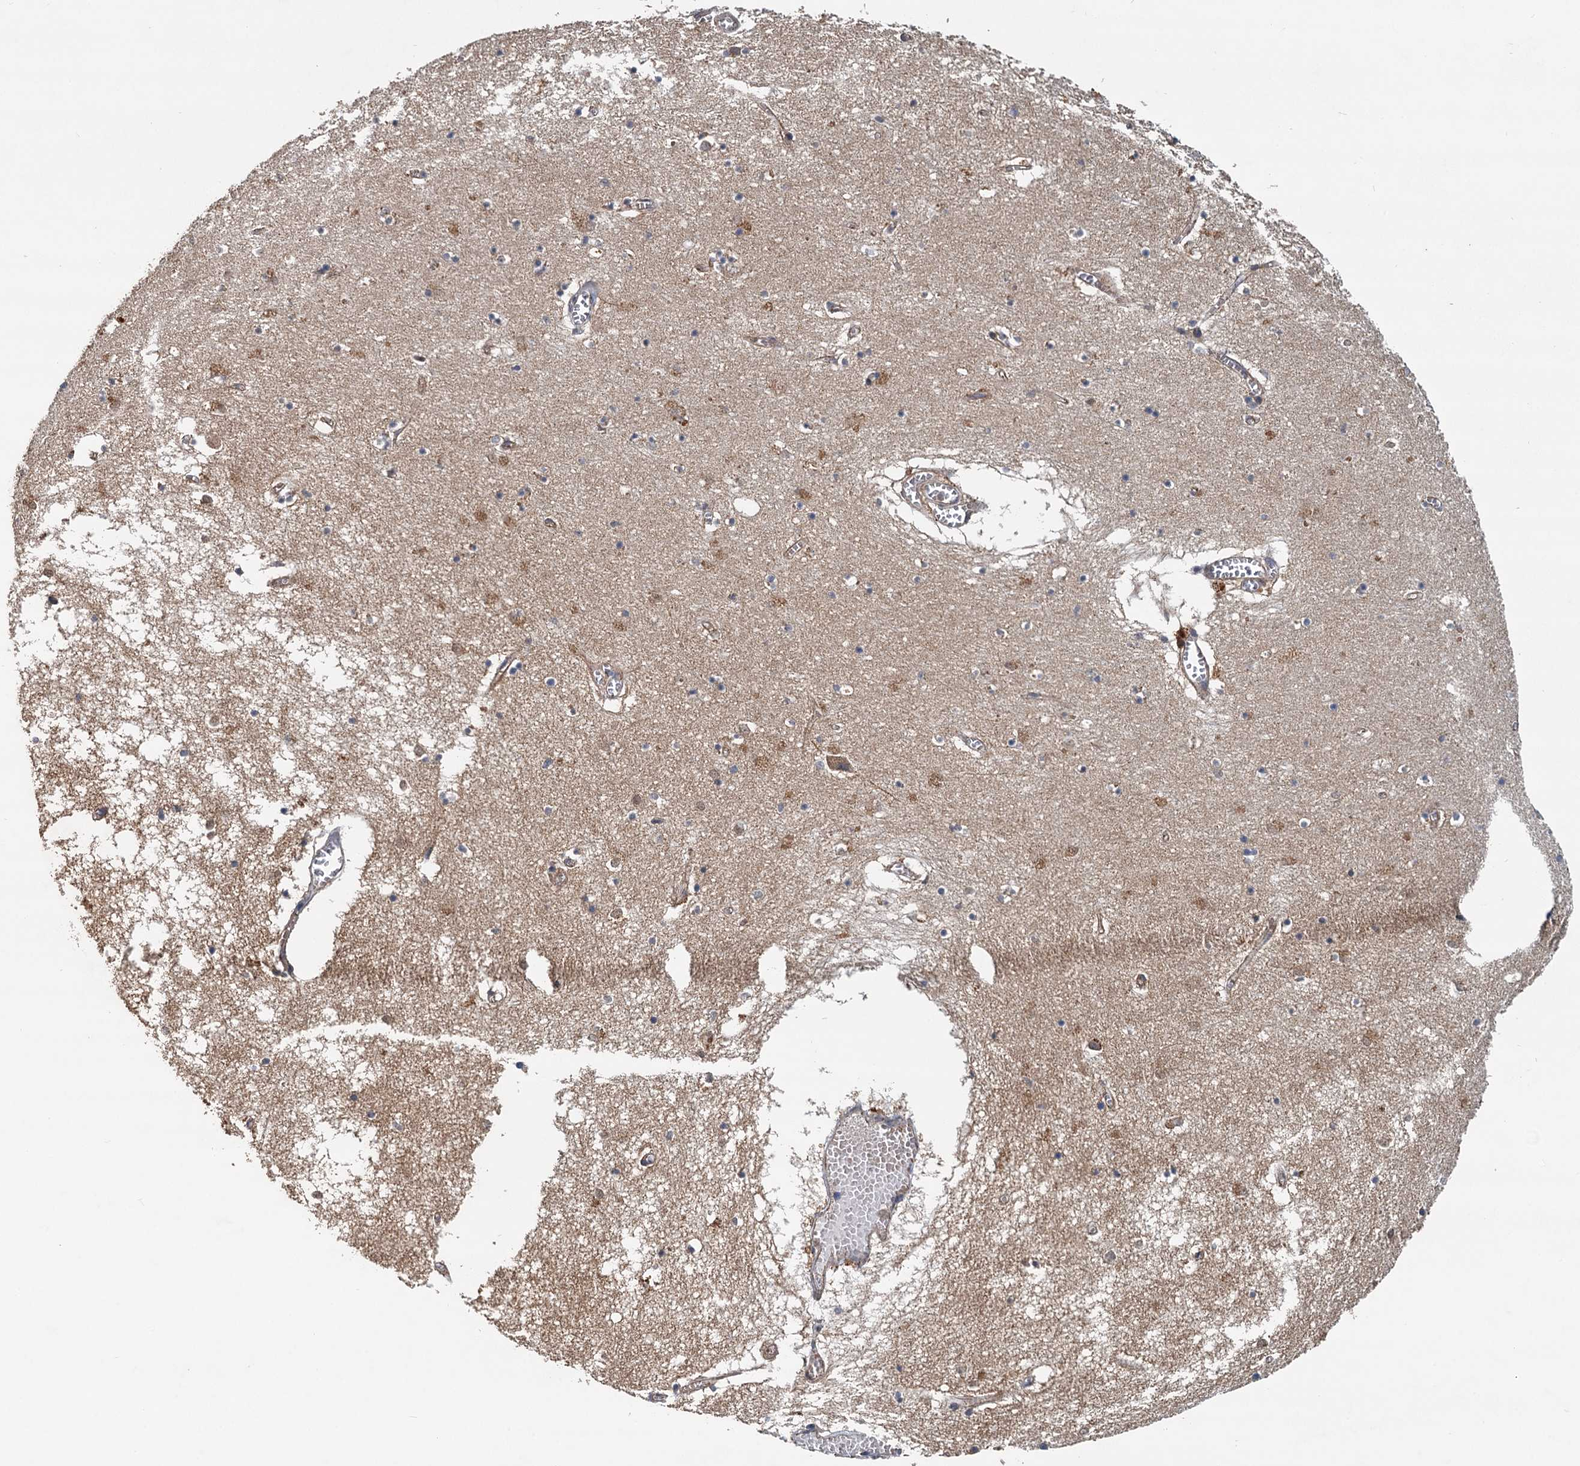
{"staining": {"intensity": "weak", "quantity": "25%-75%", "location": "cytoplasmic/membranous"}, "tissue": "hippocampus", "cell_type": "Glial cells", "image_type": "normal", "snomed": [{"axis": "morphology", "description": "Normal tissue, NOS"}, {"axis": "topography", "description": "Hippocampus"}], "caption": "The immunohistochemical stain shows weak cytoplasmic/membranous positivity in glial cells of benign hippocampus. (brown staining indicates protein expression, while blue staining denotes nuclei).", "gene": "LRRK2", "patient": {"sex": "male", "age": 70}}